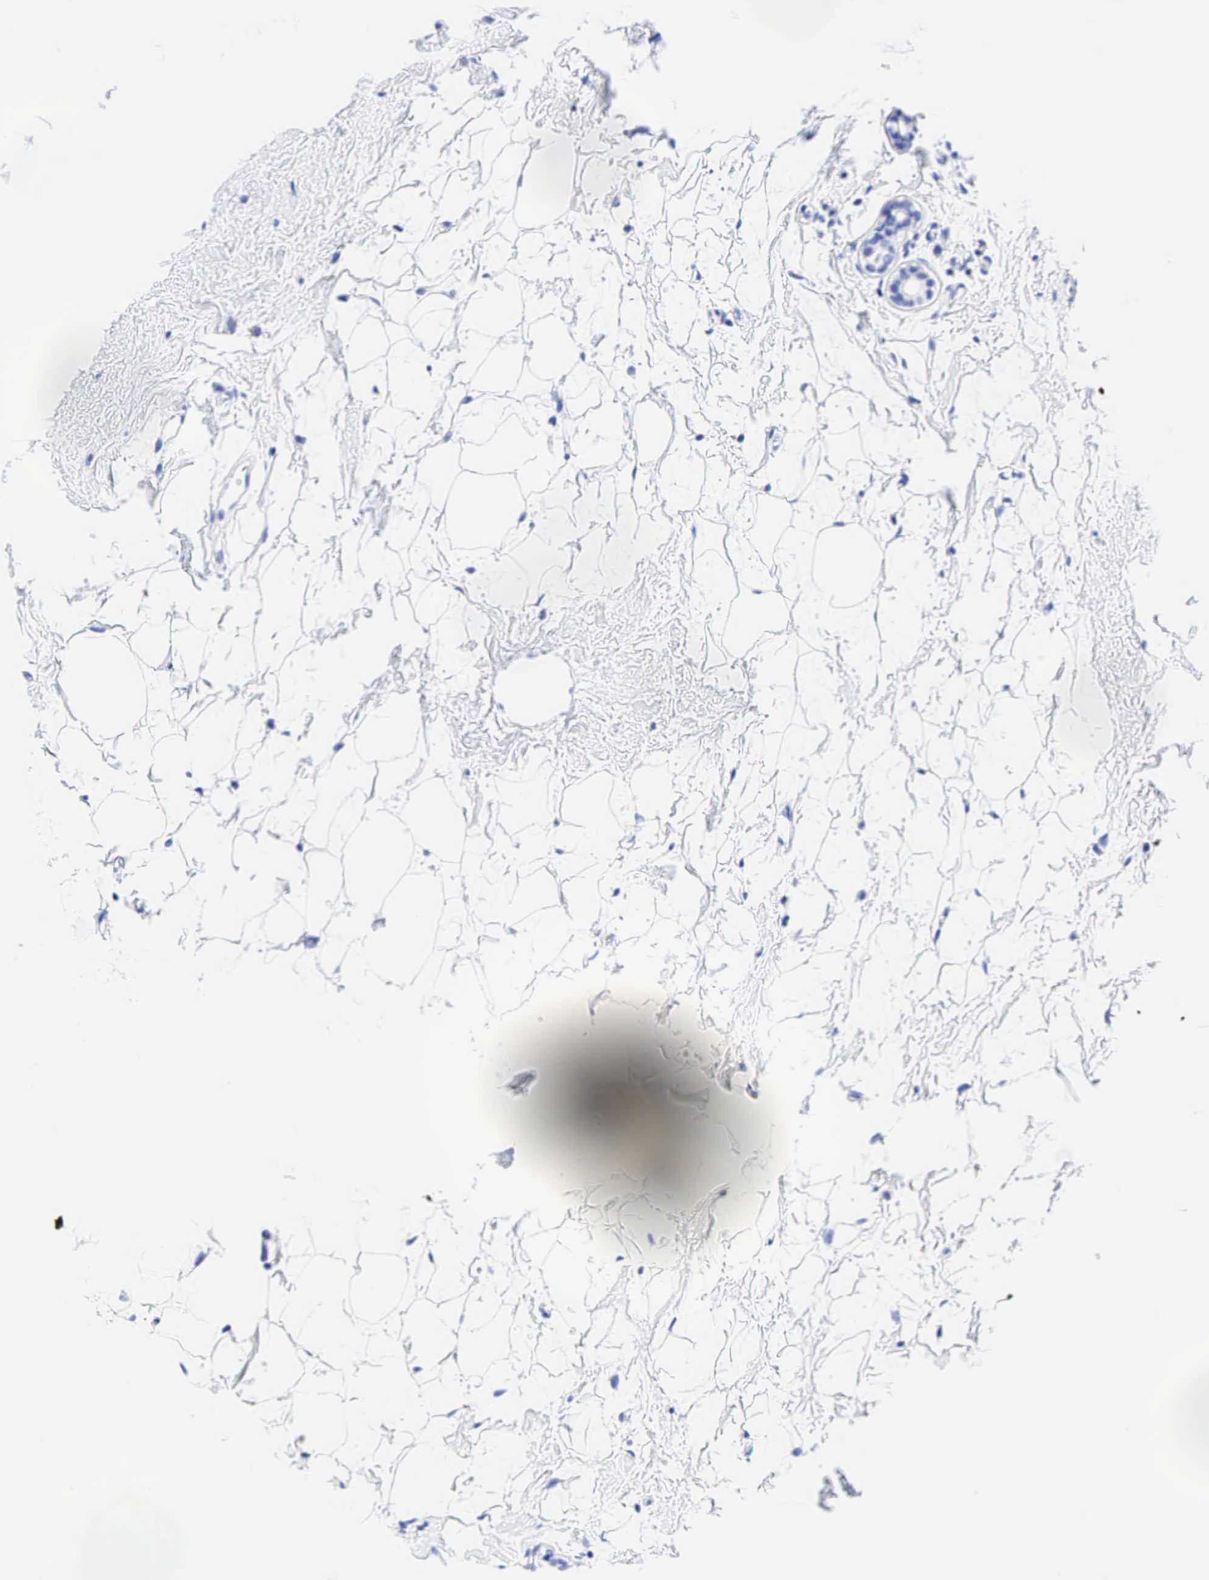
{"staining": {"intensity": "negative", "quantity": "none", "location": "none"}, "tissue": "breast cancer", "cell_type": "Tumor cells", "image_type": "cancer", "snomed": [{"axis": "morphology", "description": "Duct carcinoma"}, {"axis": "topography", "description": "Breast"}], "caption": "Breast intraductal carcinoma was stained to show a protein in brown. There is no significant staining in tumor cells.", "gene": "CHGA", "patient": {"sex": "female", "age": 72}}